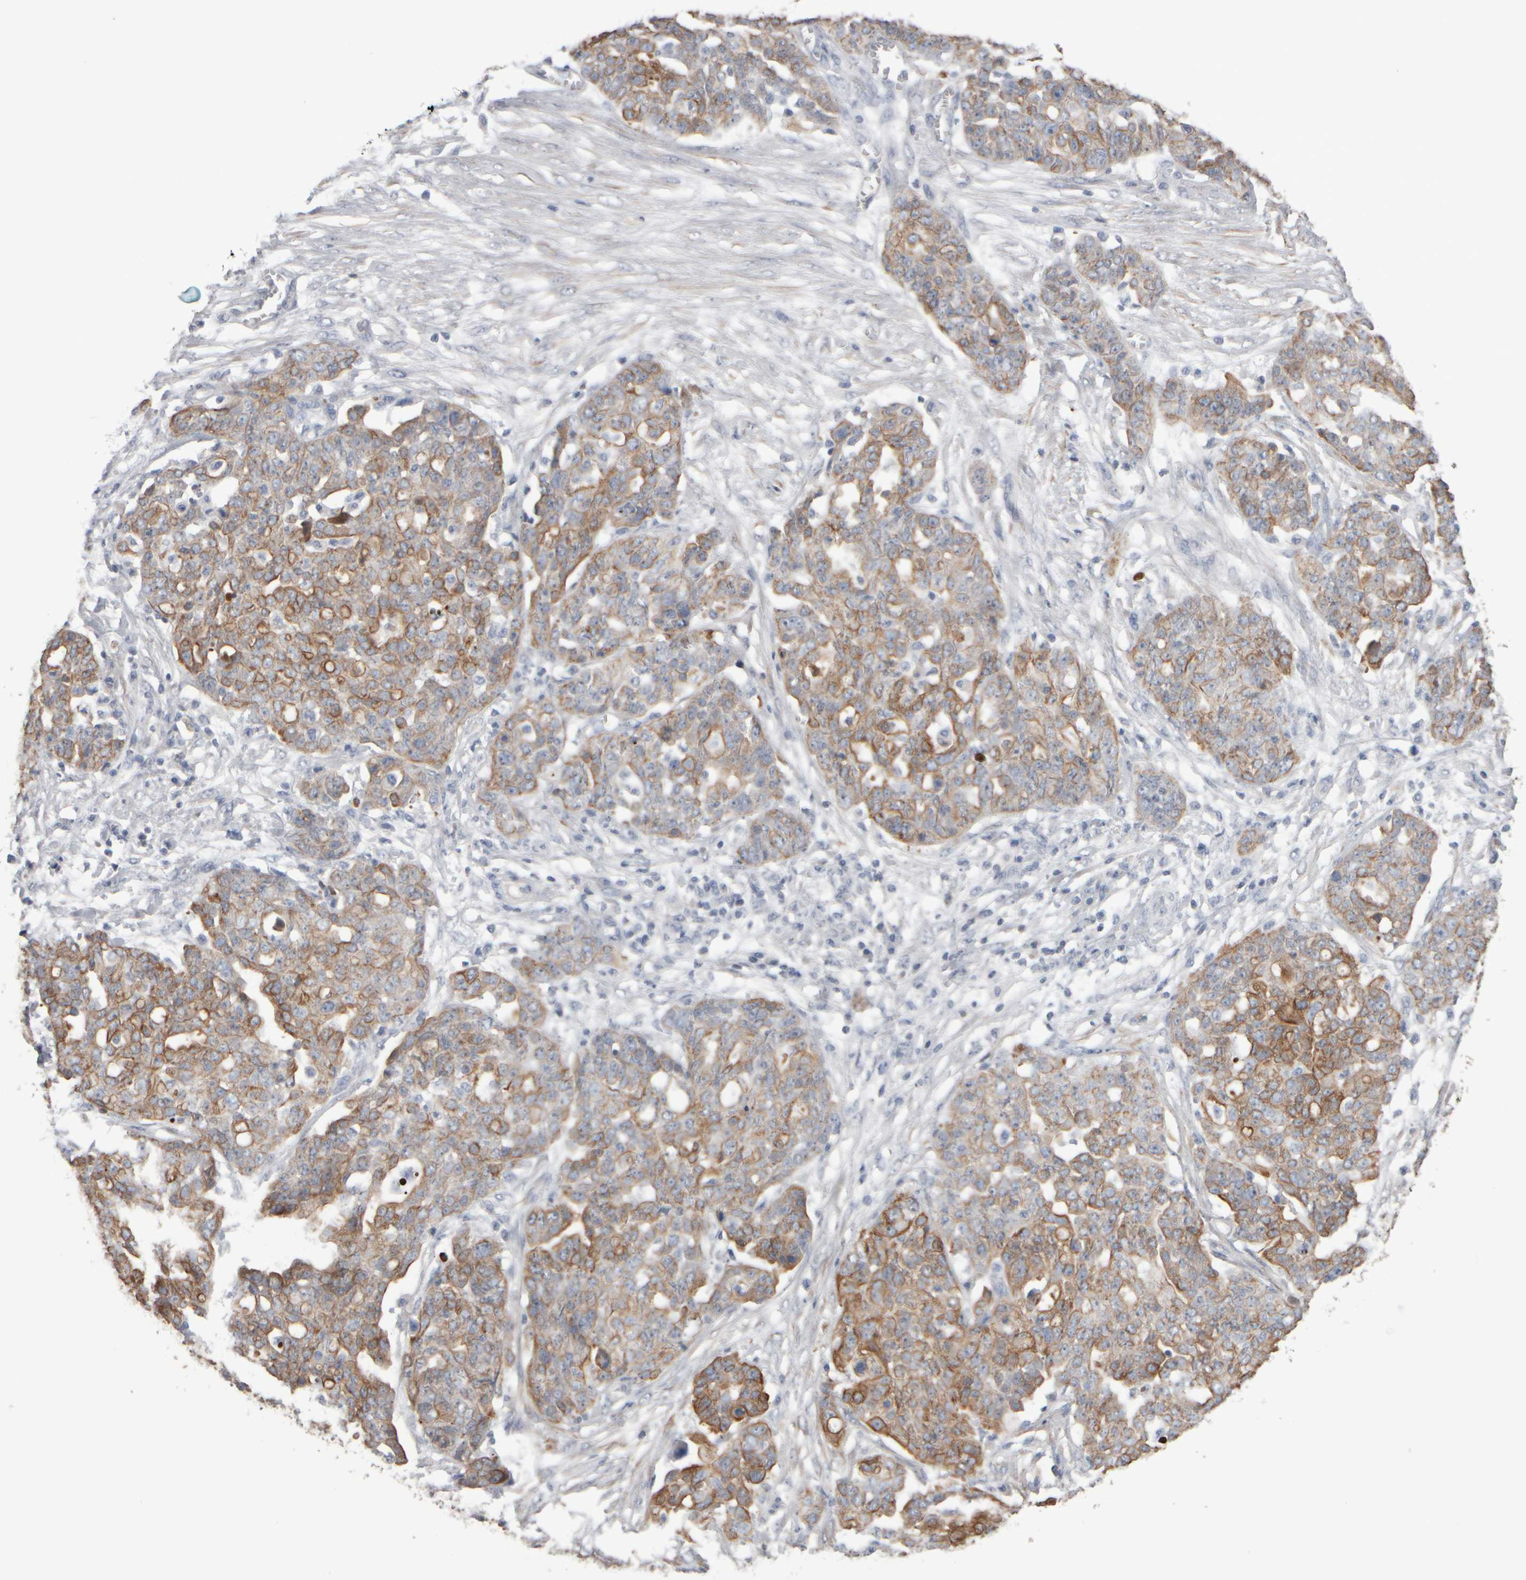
{"staining": {"intensity": "moderate", "quantity": ">75%", "location": "cytoplasmic/membranous"}, "tissue": "ovarian cancer", "cell_type": "Tumor cells", "image_type": "cancer", "snomed": [{"axis": "morphology", "description": "Cystadenocarcinoma, serous, NOS"}, {"axis": "topography", "description": "Soft tissue"}, {"axis": "topography", "description": "Ovary"}], "caption": "Immunohistochemical staining of ovarian cancer displays medium levels of moderate cytoplasmic/membranous protein expression in about >75% of tumor cells.", "gene": "EPHX2", "patient": {"sex": "female", "age": 57}}